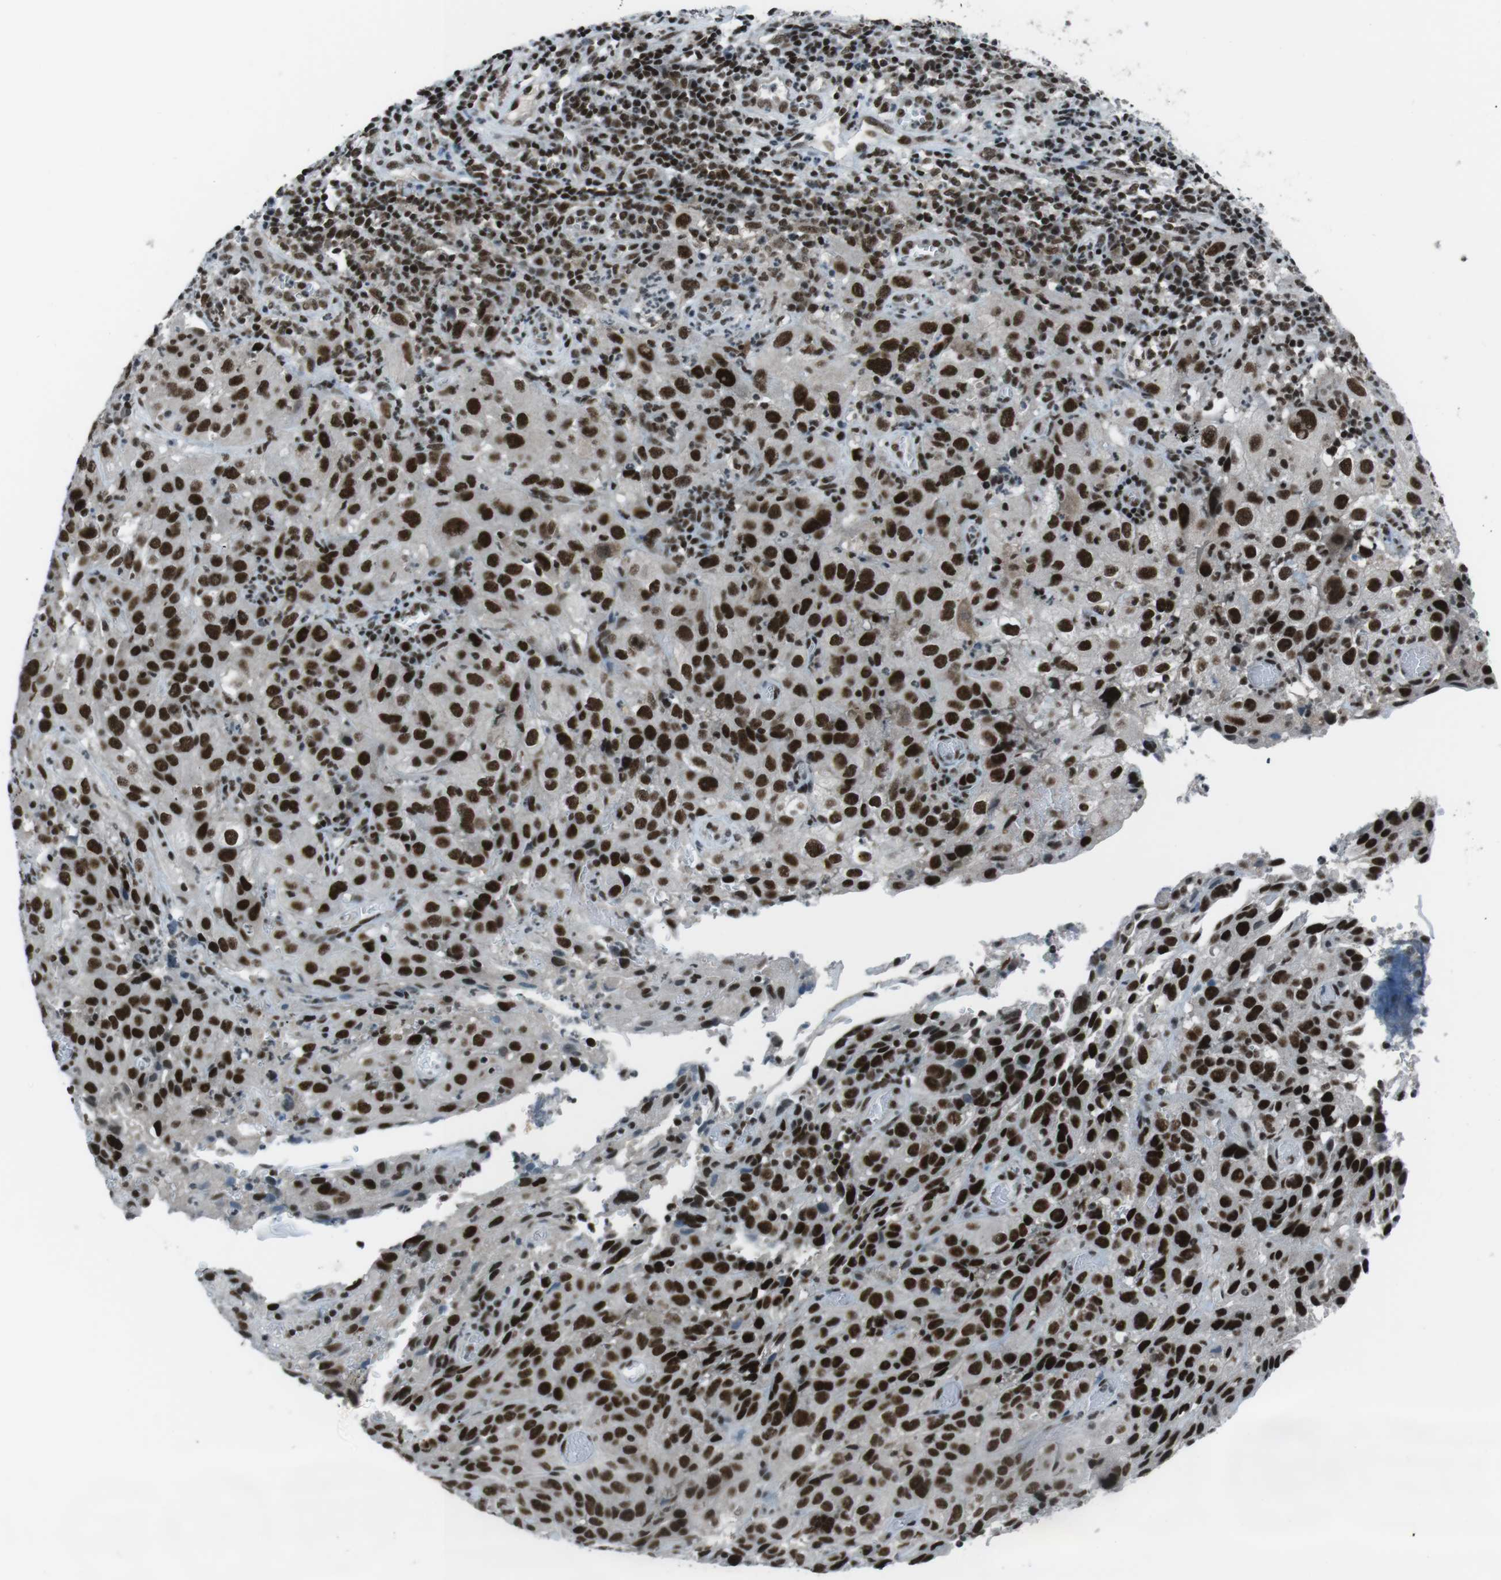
{"staining": {"intensity": "strong", "quantity": ">75%", "location": "nuclear"}, "tissue": "cervical cancer", "cell_type": "Tumor cells", "image_type": "cancer", "snomed": [{"axis": "morphology", "description": "Squamous cell carcinoma, NOS"}, {"axis": "topography", "description": "Cervix"}], "caption": "An image showing strong nuclear staining in about >75% of tumor cells in squamous cell carcinoma (cervical), as visualized by brown immunohistochemical staining.", "gene": "TAF1", "patient": {"sex": "female", "age": 32}}